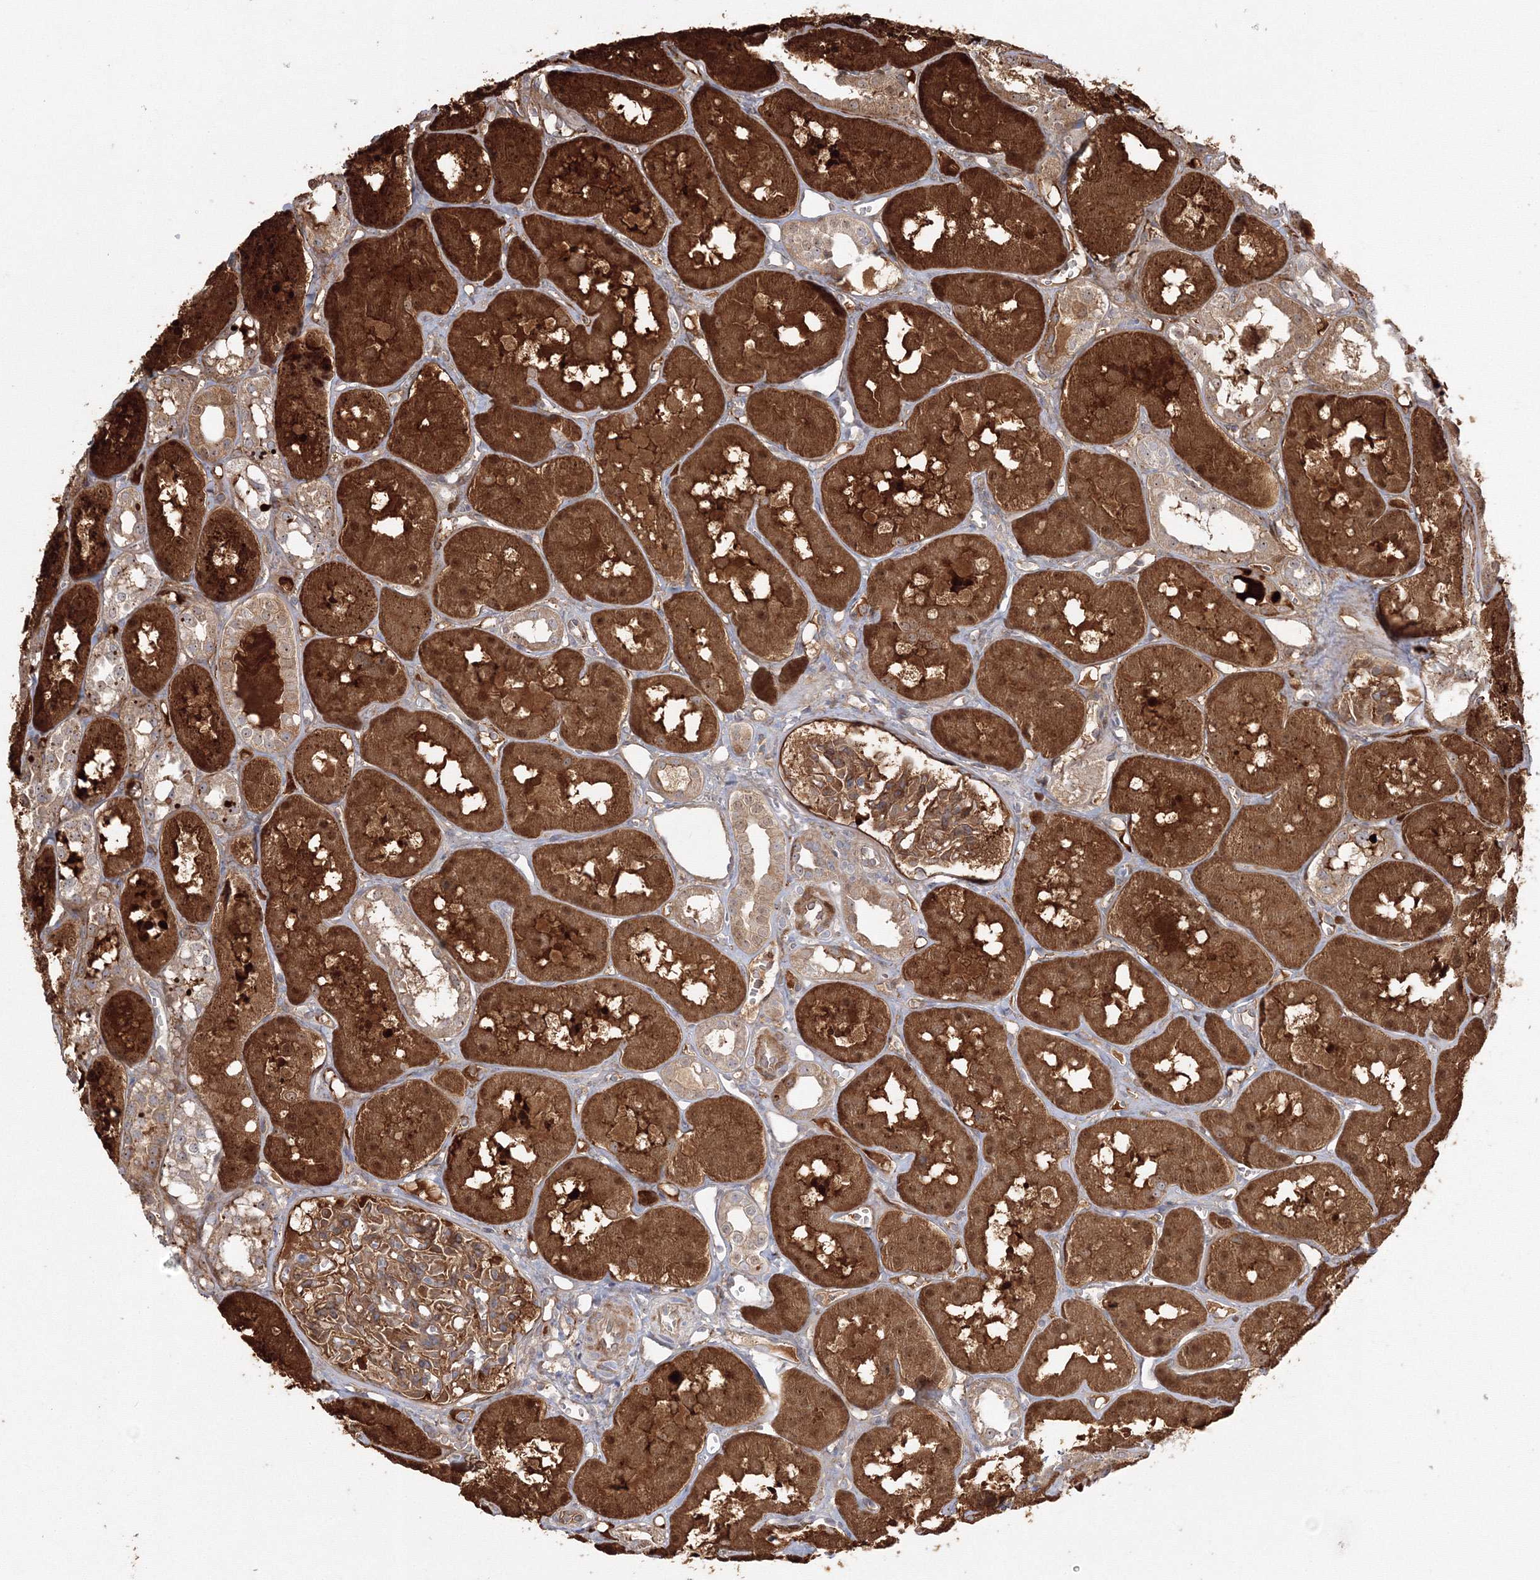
{"staining": {"intensity": "moderate", "quantity": ">75%", "location": "cytoplasmic/membranous"}, "tissue": "kidney", "cell_type": "Cells in glomeruli", "image_type": "normal", "snomed": [{"axis": "morphology", "description": "Normal tissue, NOS"}, {"axis": "topography", "description": "Kidney"}], "caption": "This is a histology image of immunohistochemistry staining of benign kidney, which shows moderate expression in the cytoplasmic/membranous of cells in glomeruli.", "gene": "NPM3", "patient": {"sex": "male", "age": 16}}